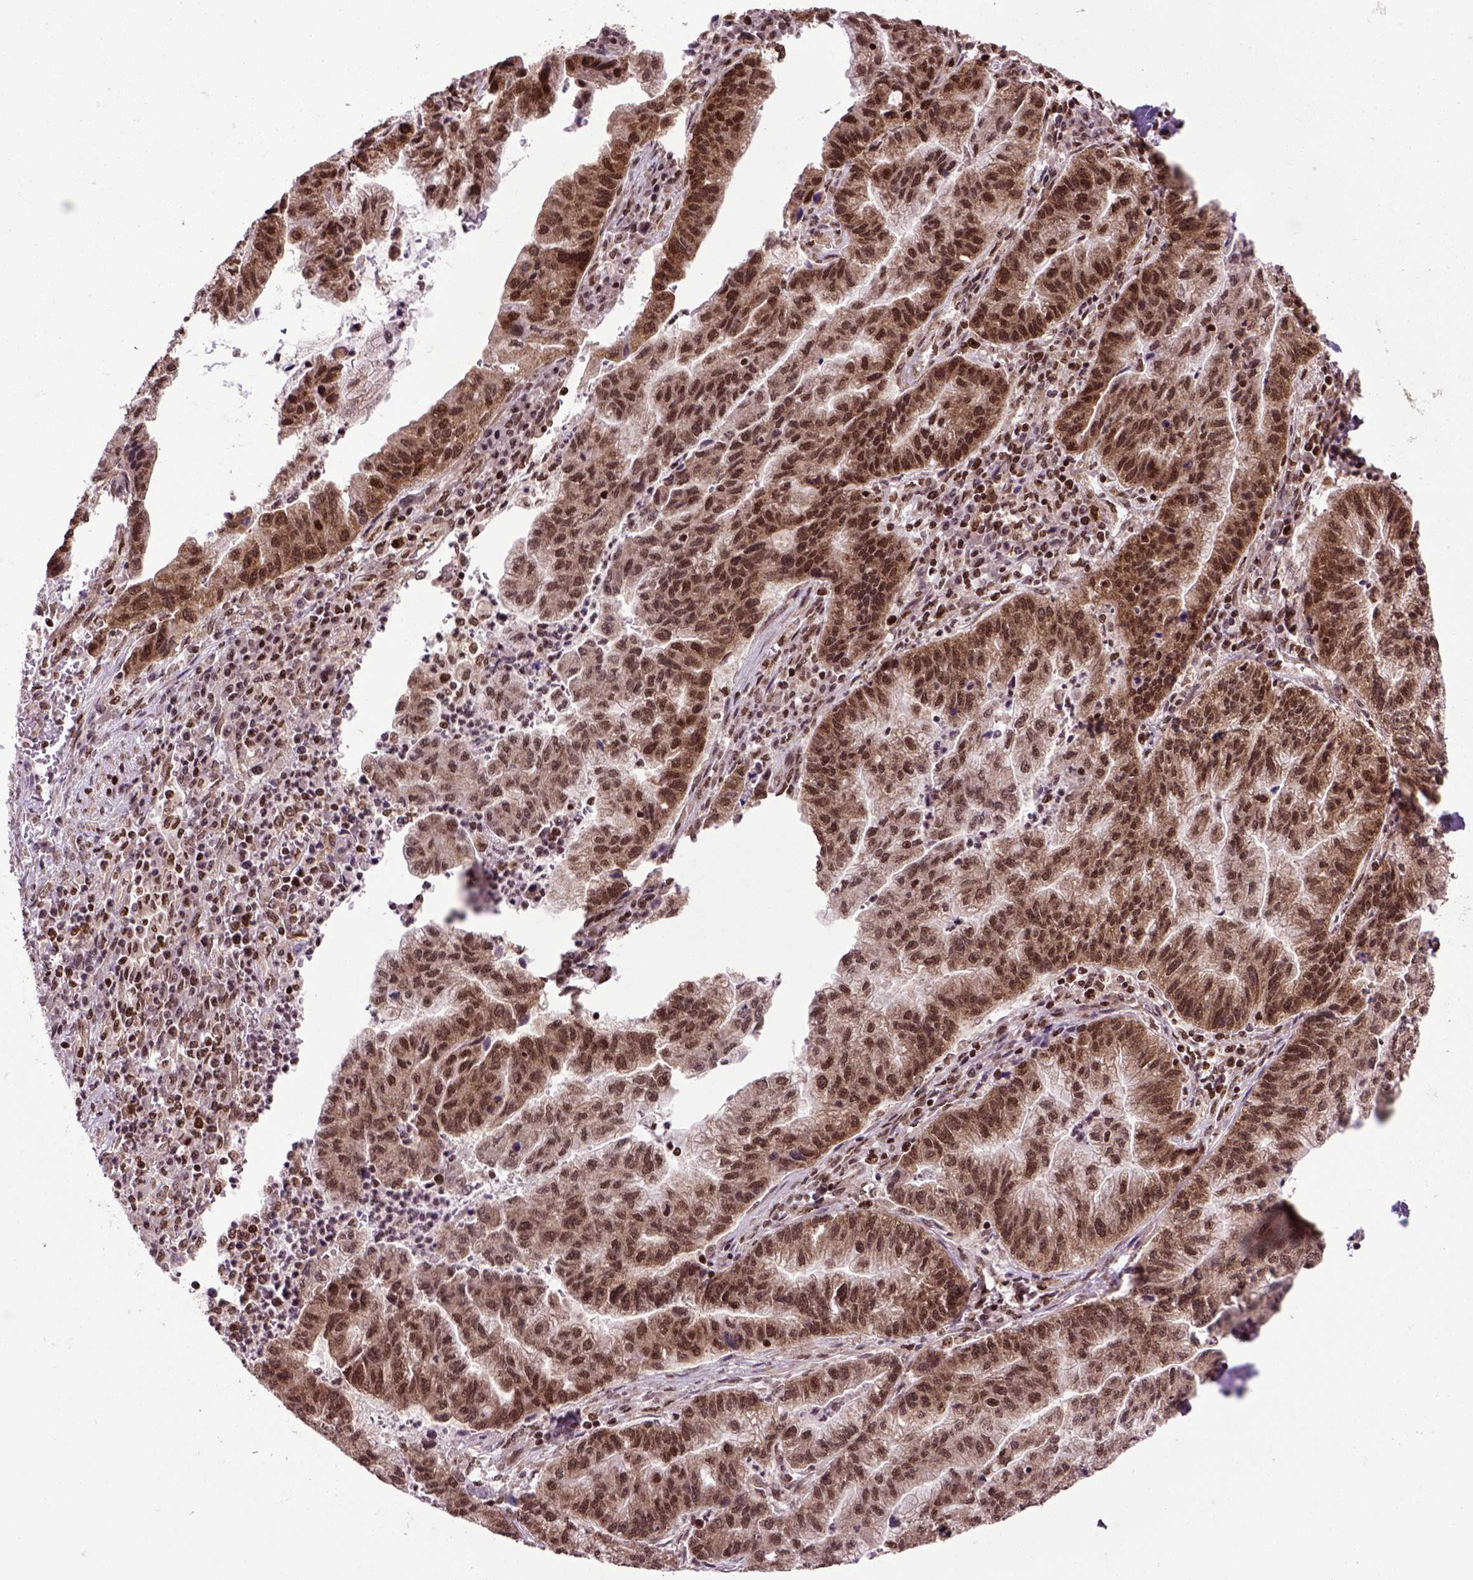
{"staining": {"intensity": "moderate", "quantity": ">75%", "location": "nuclear"}, "tissue": "stomach cancer", "cell_type": "Tumor cells", "image_type": "cancer", "snomed": [{"axis": "morphology", "description": "Adenocarcinoma, NOS"}, {"axis": "topography", "description": "Stomach"}], "caption": "The micrograph demonstrates immunohistochemical staining of stomach cancer (adenocarcinoma). There is moderate nuclear staining is present in about >75% of tumor cells.", "gene": "CELF1", "patient": {"sex": "male", "age": 83}}